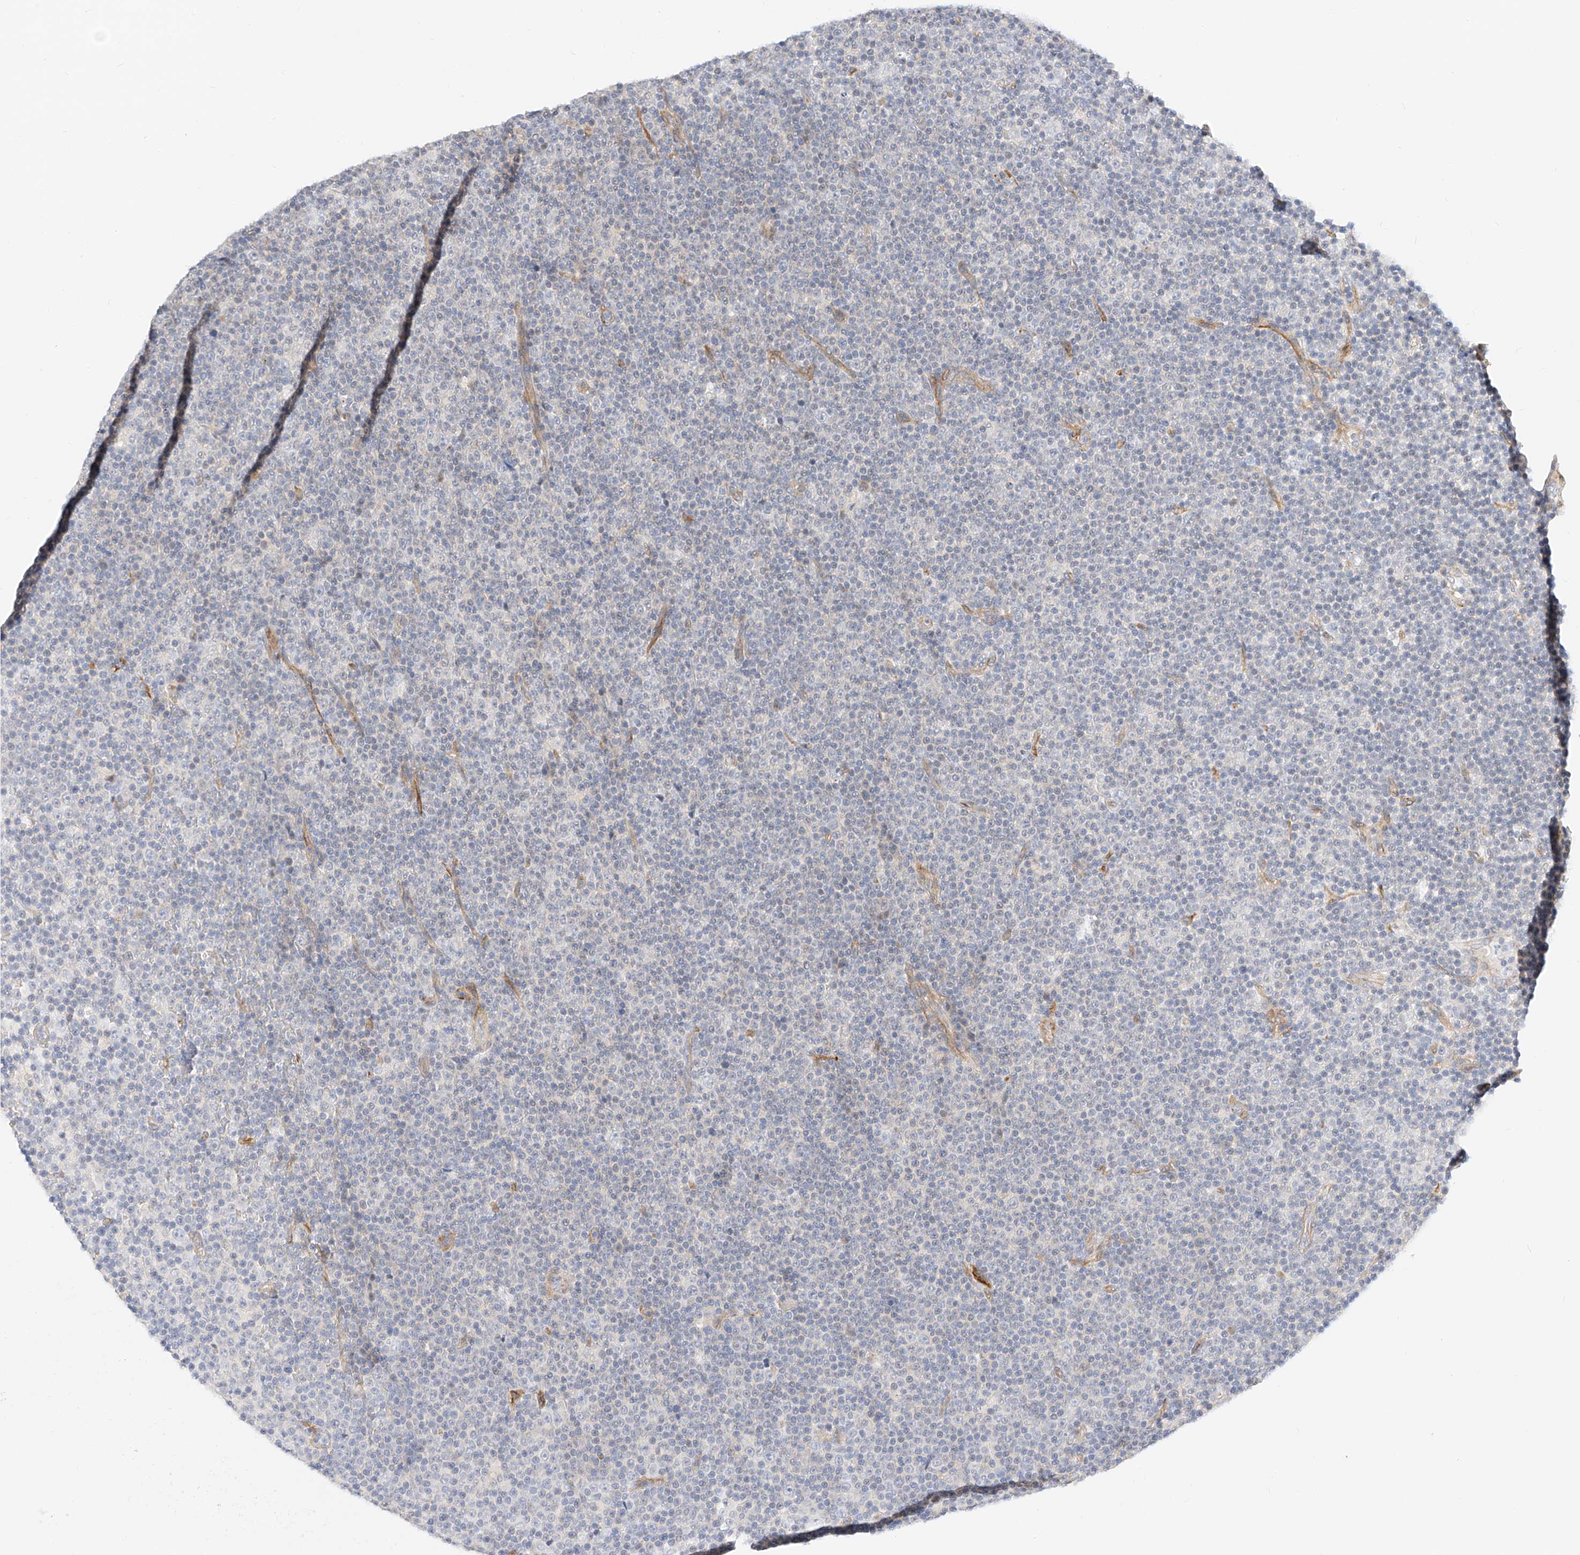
{"staining": {"intensity": "negative", "quantity": "none", "location": "none"}, "tissue": "lymphoma", "cell_type": "Tumor cells", "image_type": "cancer", "snomed": [{"axis": "morphology", "description": "Malignant lymphoma, non-Hodgkin's type, Low grade"}, {"axis": "topography", "description": "Lymph node"}], "caption": "DAB immunohistochemical staining of human low-grade malignant lymphoma, non-Hodgkin's type reveals no significant expression in tumor cells. The staining was performed using DAB (3,3'-diaminobenzidine) to visualize the protein expression in brown, while the nuclei were stained in blue with hematoxylin (Magnification: 20x).", "gene": "CDCP2", "patient": {"sex": "female", "age": 67}}